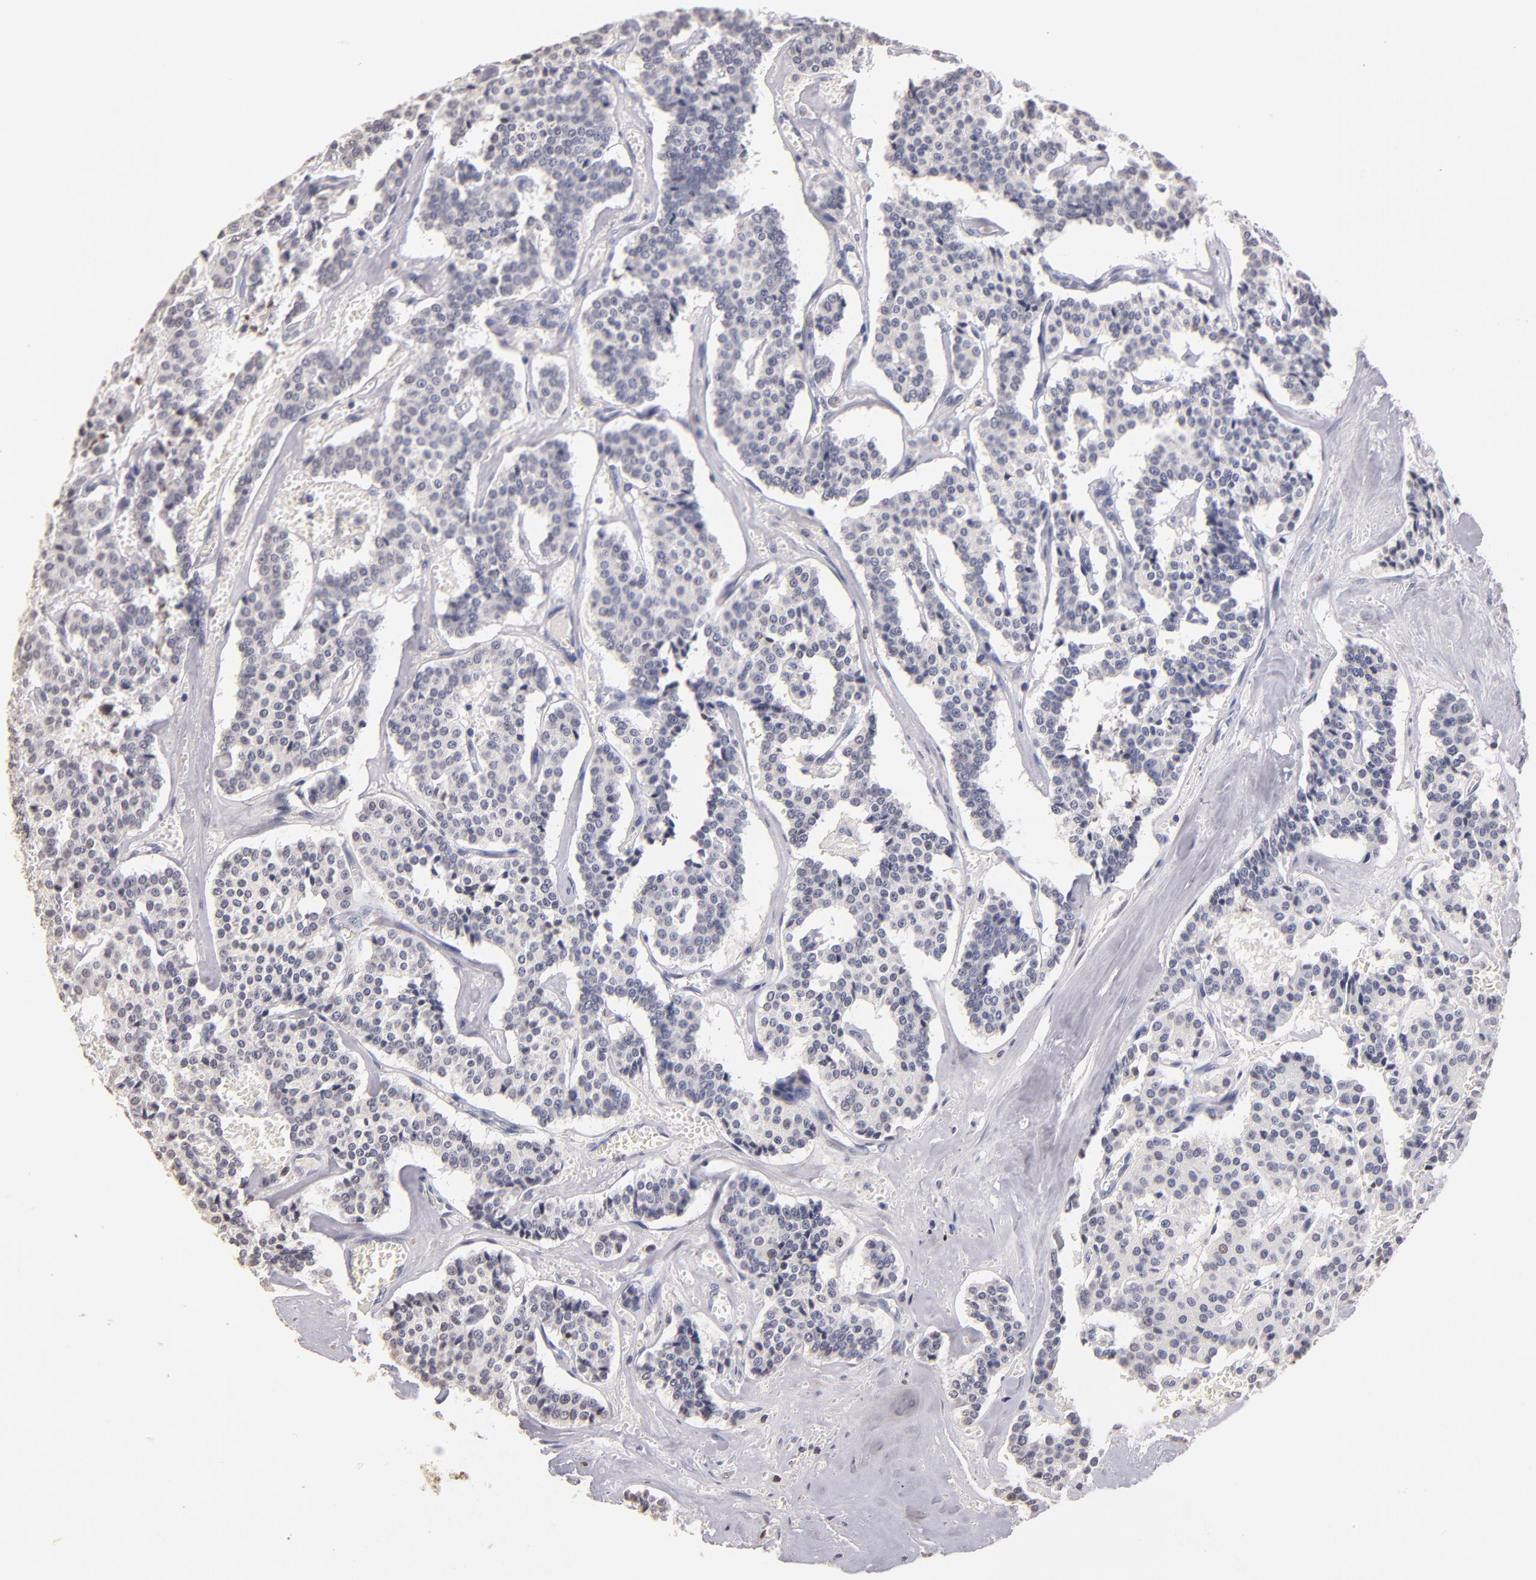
{"staining": {"intensity": "negative", "quantity": "none", "location": "none"}, "tissue": "carcinoid", "cell_type": "Tumor cells", "image_type": "cancer", "snomed": [{"axis": "morphology", "description": "Carcinoid, malignant, NOS"}, {"axis": "topography", "description": "Bronchus"}], "caption": "This is a photomicrograph of immunohistochemistry (IHC) staining of carcinoid (malignant), which shows no expression in tumor cells.", "gene": "SOX10", "patient": {"sex": "male", "age": 55}}